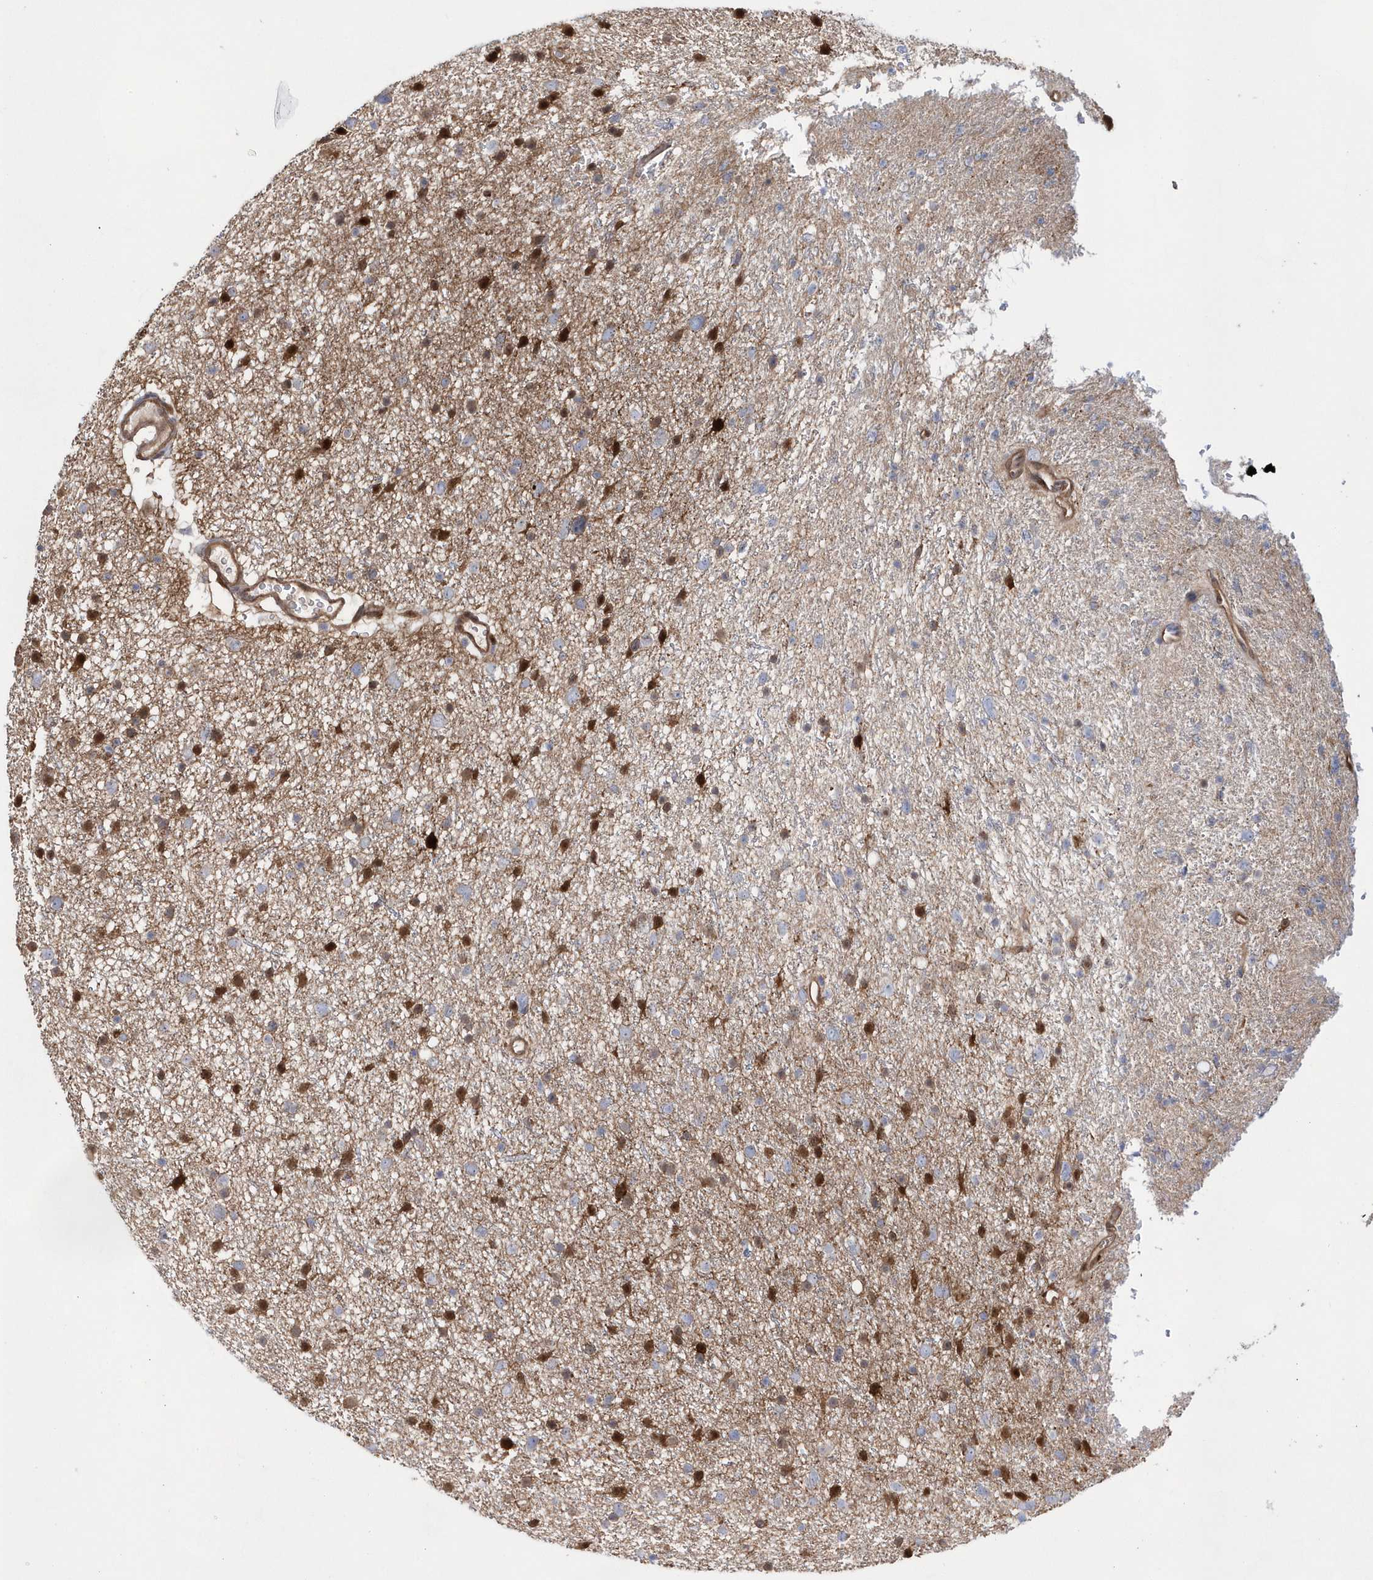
{"staining": {"intensity": "negative", "quantity": "none", "location": "none"}, "tissue": "glioma", "cell_type": "Tumor cells", "image_type": "cancer", "snomed": [{"axis": "morphology", "description": "Glioma, malignant, Low grade"}, {"axis": "topography", "description": "Cerebral cortex"}], "caption": "The micrograph shows no staining of tumor cells in malignant glioma (low-grade).", "gene": "BDH2", "patient": {"sex": "female", "age": 39}}